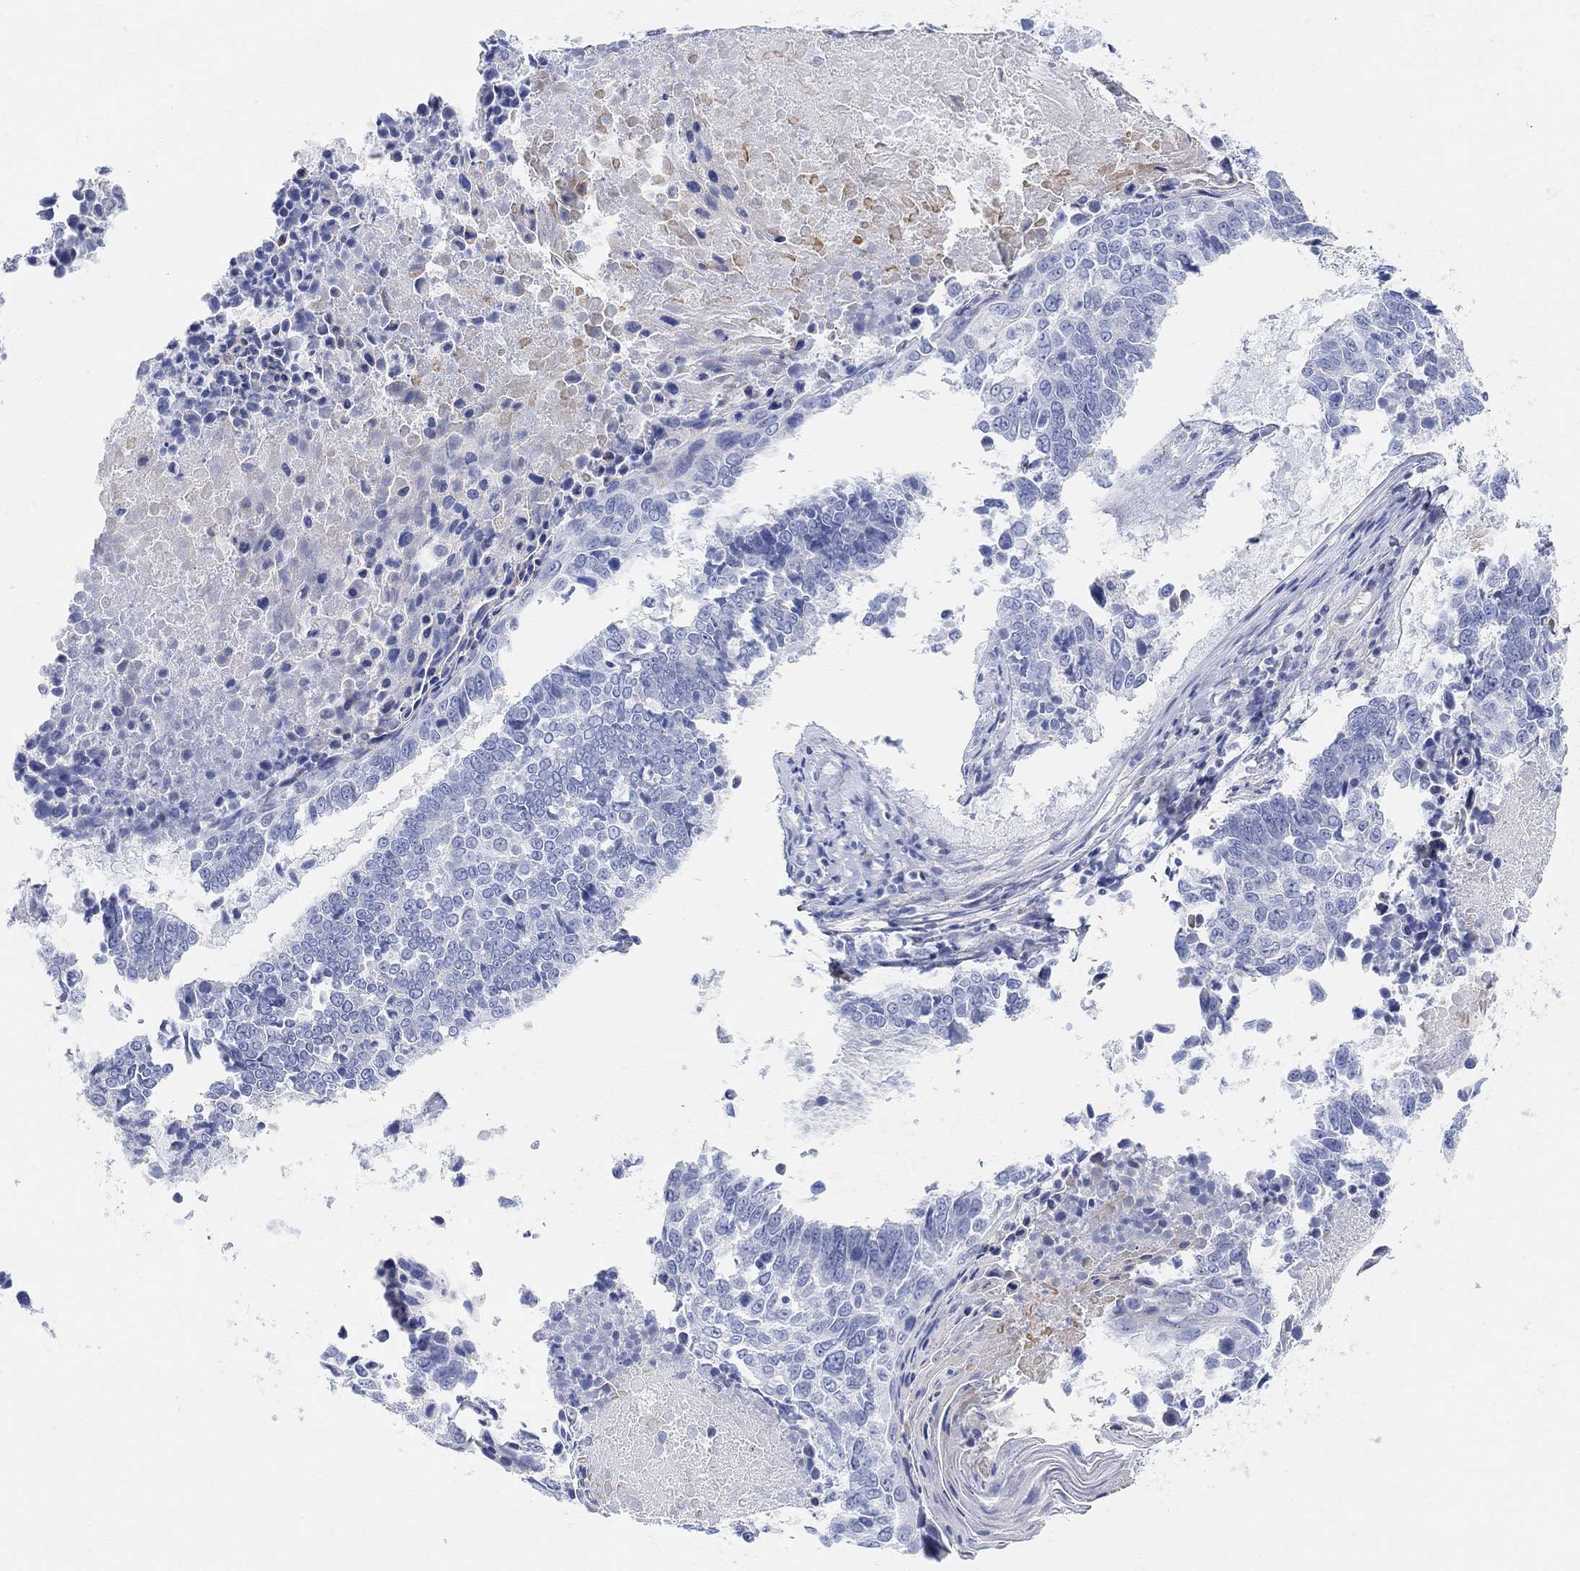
{"staining": {"intensity": "negative", "quantity": "none", "location": "none"}, "tissue": "lung cancer", "cell_type": "Tumor cells", "image_type": "cancer", "snomed": [{"axis": "morphology", "description": "Squamous cell carcinoma, NOS"}, {"axis": "topography", "description": "Lung"}], "caption": "DAB immunohistochemical staining of lung cancer (squamous cell carcinoma) reveals no significant expression in tumor cells.", "gene": "RETNLB", "patient": {"sex": "male", "age": 73}}